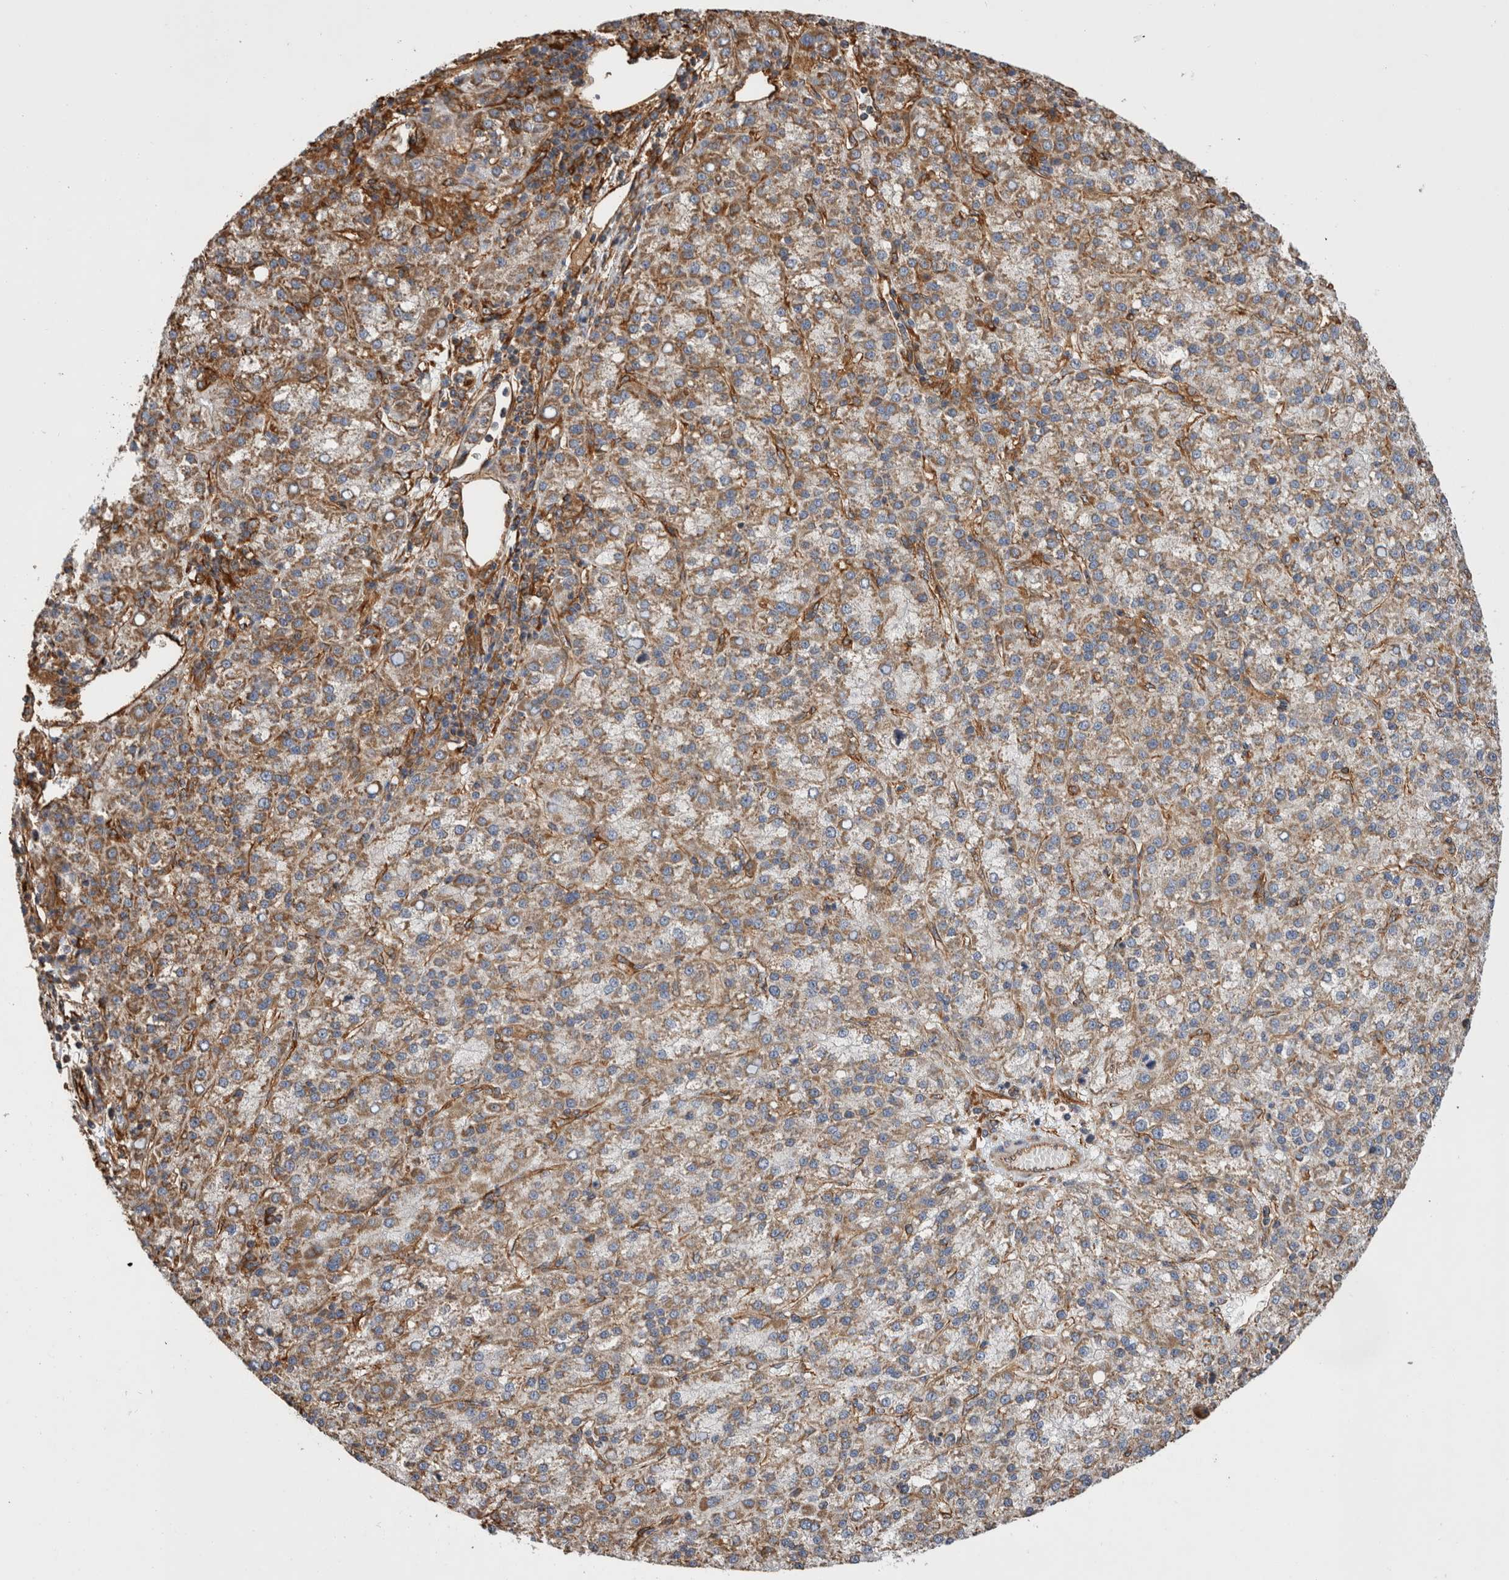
{"staining": {"intensity": "moderate", "quantity": ">75%", "location": "cytoplasmic/membranous"}, "tissue": "liver cancer", "cell_type": "Tumor cells", "image_type": "cancer", "snomed": [{"axis": "morphology", "description": "Carcinoma, Hepatocellular, NOS"}, {"axis": "topography", "description": "Liver"}], "caption": "Liver cancer (hepatocellular carcinoma) tissue reveals moderate cytoplasmic/membranous positivity in approximately >75% of tumor cells, visualized by immunohistochemistry. The protein of interest is stained brown, and the nuclei are stained in blue (DAB IHC with brightfield microscopy, high magnification).", "gene": "ZNF397", "patient": {"sex": "female", "age": 58}}